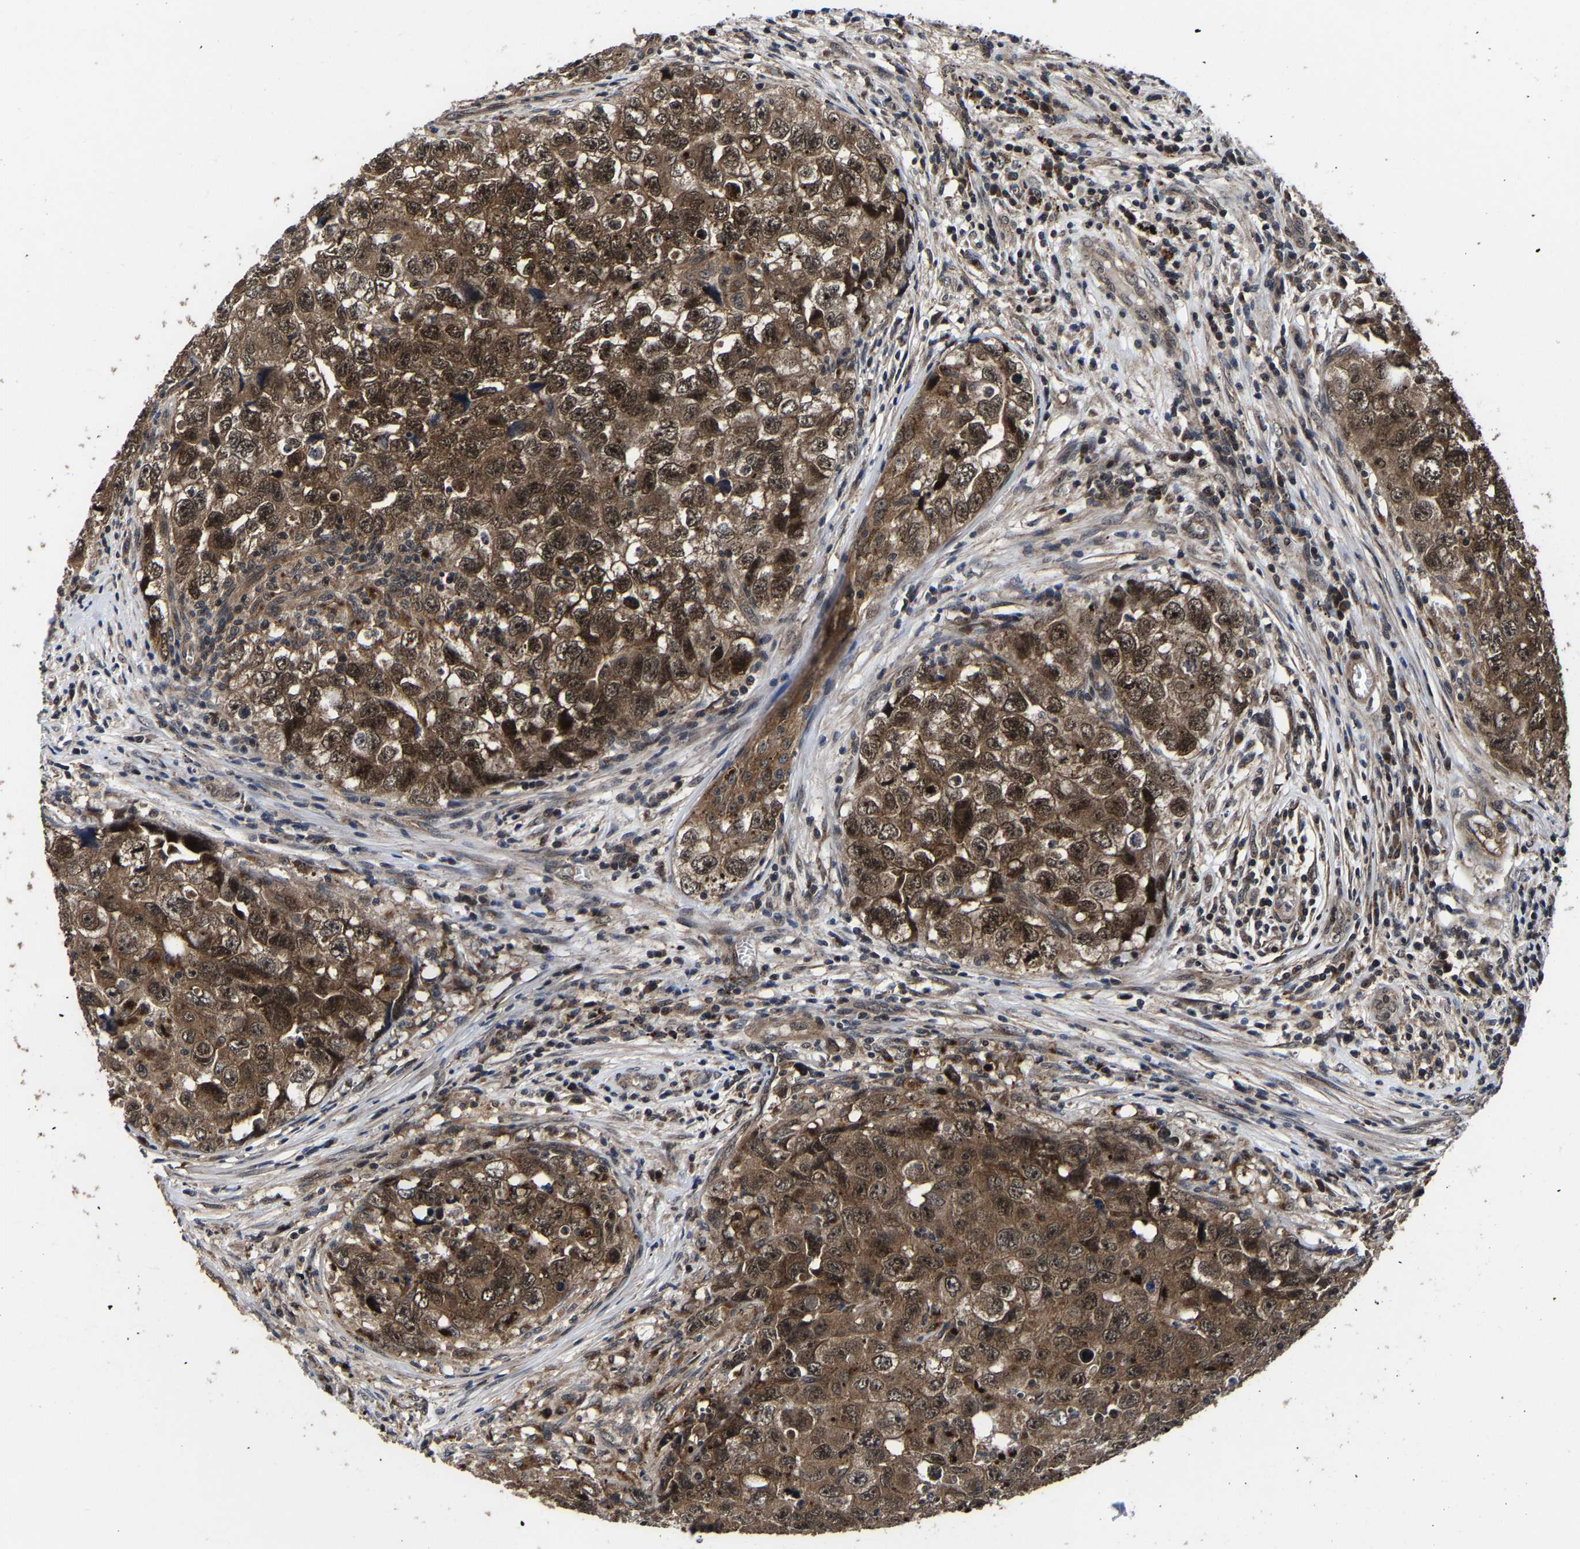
{"staining": {"intensity": "strong", "quantity": ">75%", "location": "cytoplasmic/membranous,nuclear"}, "tissue": "testis cancer", "cell_type": "Tumor cells", "image_type": "cancer", "snomed": [{"axis": "morphology", "description": "Seminoma, NOS"}, {"axis": "morphology", "description": "Carcinoma, Embryonal, NOS"}, {"axis": "topography", "description": "Testis"}], "caption": "The immunohistochemical stain labels strong cytoplasmic/membranous and nuclear positivity in tumor cells of testis cancer (embryonal carcinoma) tissue. Nuclei are stained in blue.", "gene": "ZCCHC7", "patient": {"sex": "male", "age": 43}}